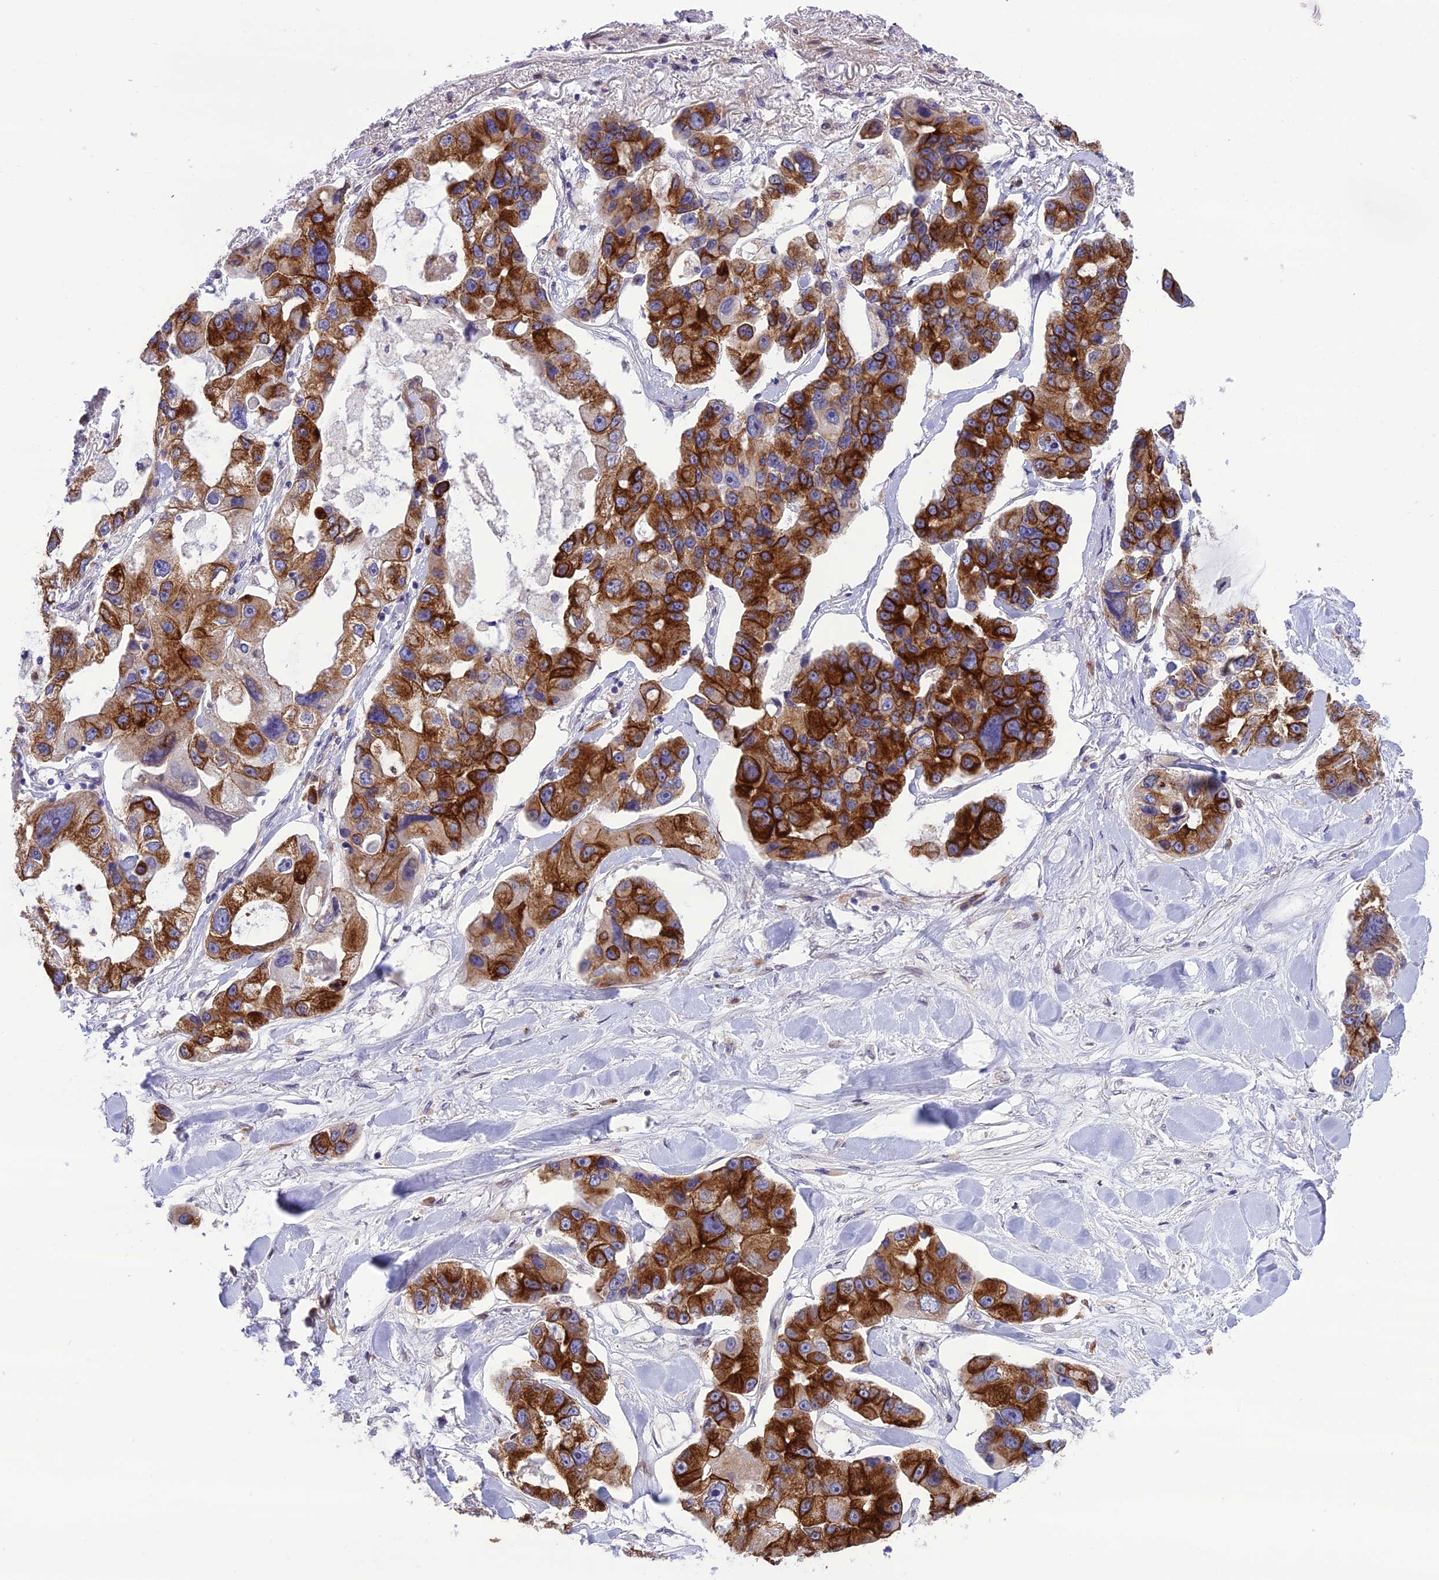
{"staining": {"intensity": "strong", "quantity": ">75%", "location": "cytoplasmic/membranous"}, "tissue": "lung cancer", "cell_type": "Tumor cells", "image_type": "cancer", "snomed": [{"axis": "morphology", "description": "Adenocarcinoma, NOS"}, {"axis": "topography", "description": "Lung"}], "caption": "The photomicrograph demonstrates immunohistochemical staining of lung cancer. There is strong cytoplasmic/membranous staining is identified in approximately >75% of tumor cells.", "gene": "JMY", "patient": {"sex": "female", "age": 54}}